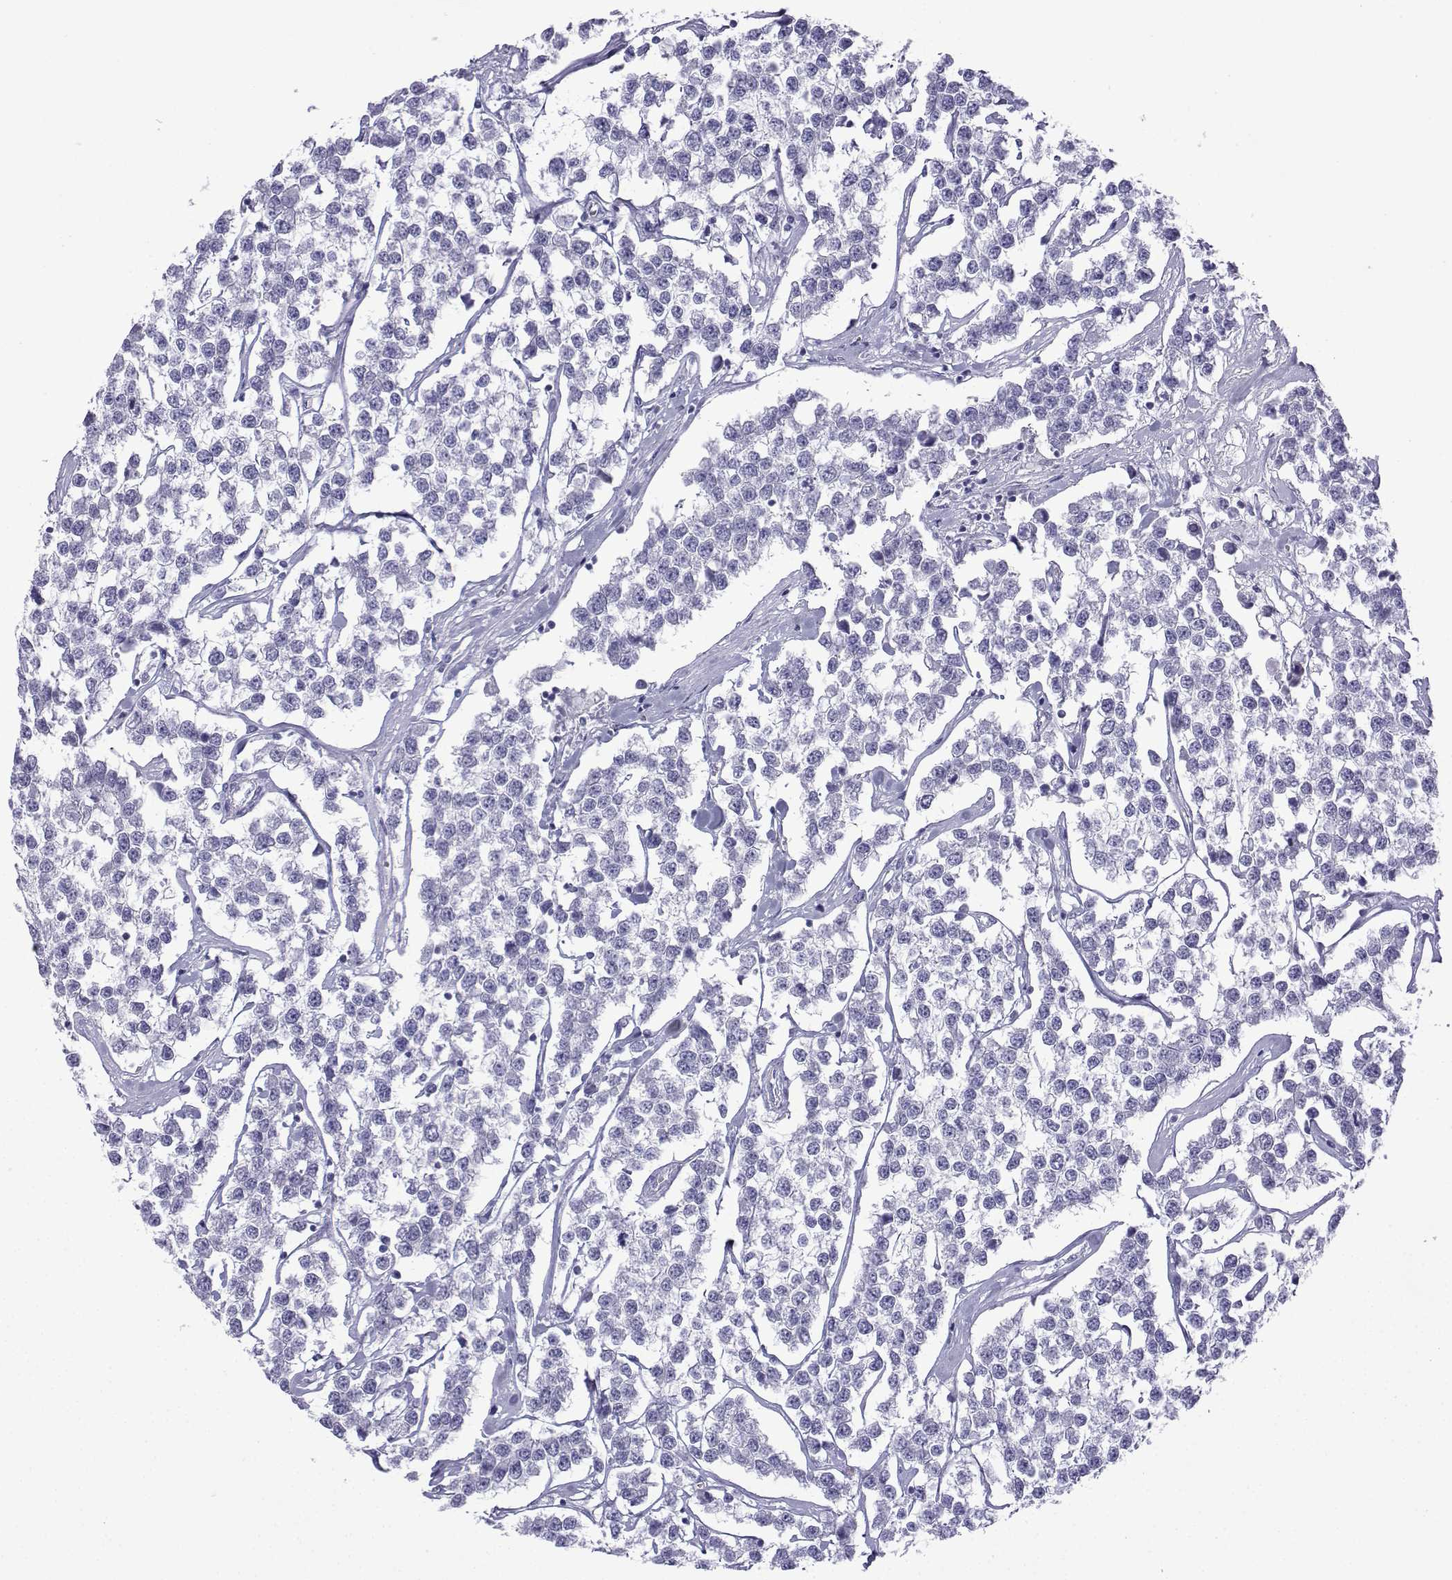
{"staining": {"intensity": "negative", "quantity": "none", "location": "none"}, "tissue": "testis cancer", "cell_type": "Tumor cells", "image_type": "cancer", "snomed": [{"axis": "morphology", "description": "Seminoma, NOS"}, {"axis": "topography", "description": "Testis"}], "caption": "High magnification brightfield microscopy of seminoma (testis) stained with DAB (3,3'-diaminobenzidine) (brown) and counterstained with hematoxylin (blue): tumor cells show no significant expression.", "gene": "TRIM46", "patient": {"sex": "male", "age": 59}}